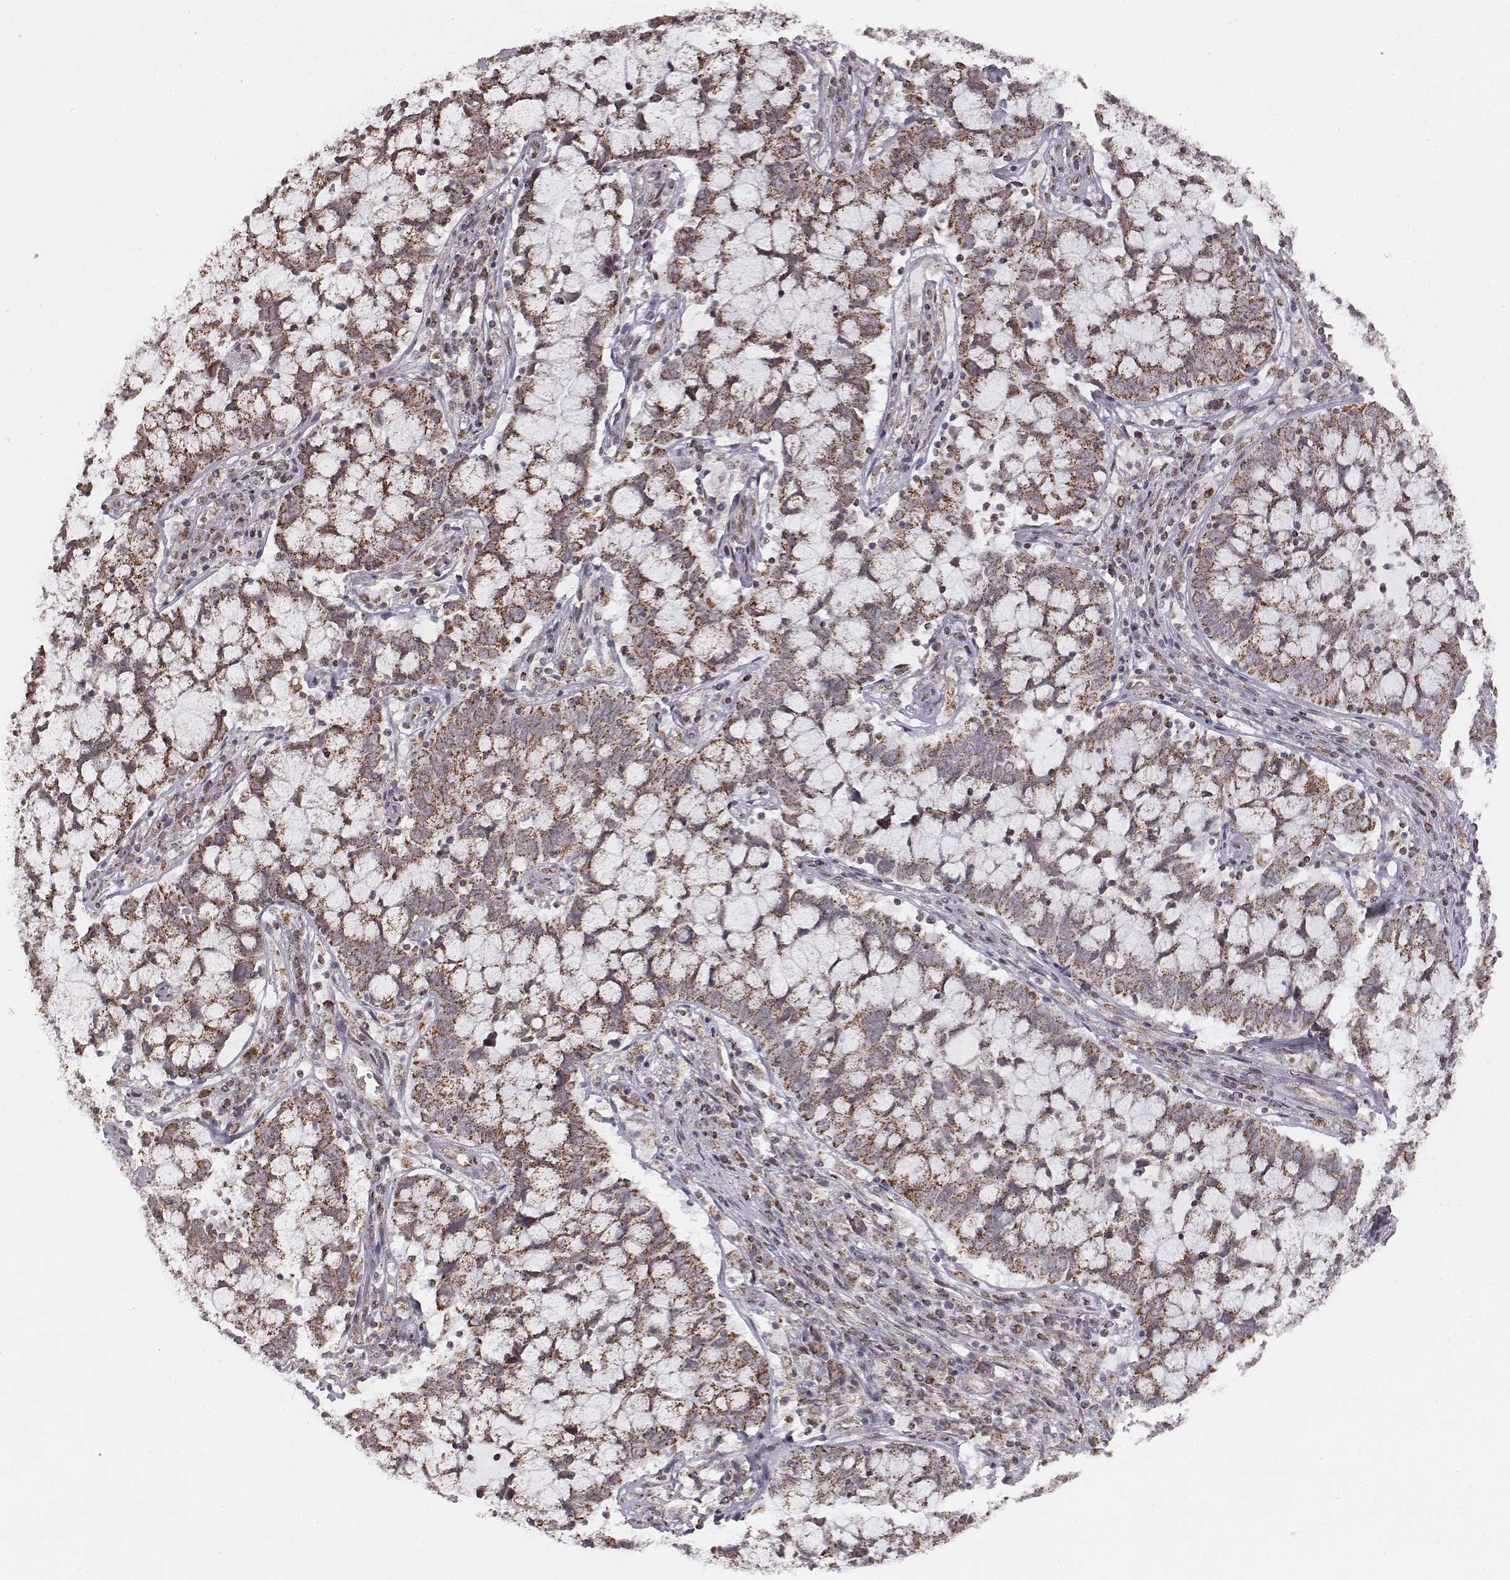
{"staining": {"intensity": "moderate", "quantity": ">75%", "location": "cytoplasmic/membranous"}, "tissue": "cervical cancer", "cell_type": "Tumor cells", "image_type": "cancer", "snomed": [{"axis": "morphology", "description": "Adenocarcinoma, NOS"}, {"axis": "topography", "description": "Cervix"}], "caption": "A high-resolution histopathology image shows immunohistochemistry (IHC) staining of cervical adenocarcinoma, which demonstrates moderate cytoplasmic/membranous expression in approximately >75% of tumor cells.", "gene": "ACOT2", "patient": {"sex": "female", "age": 40}}